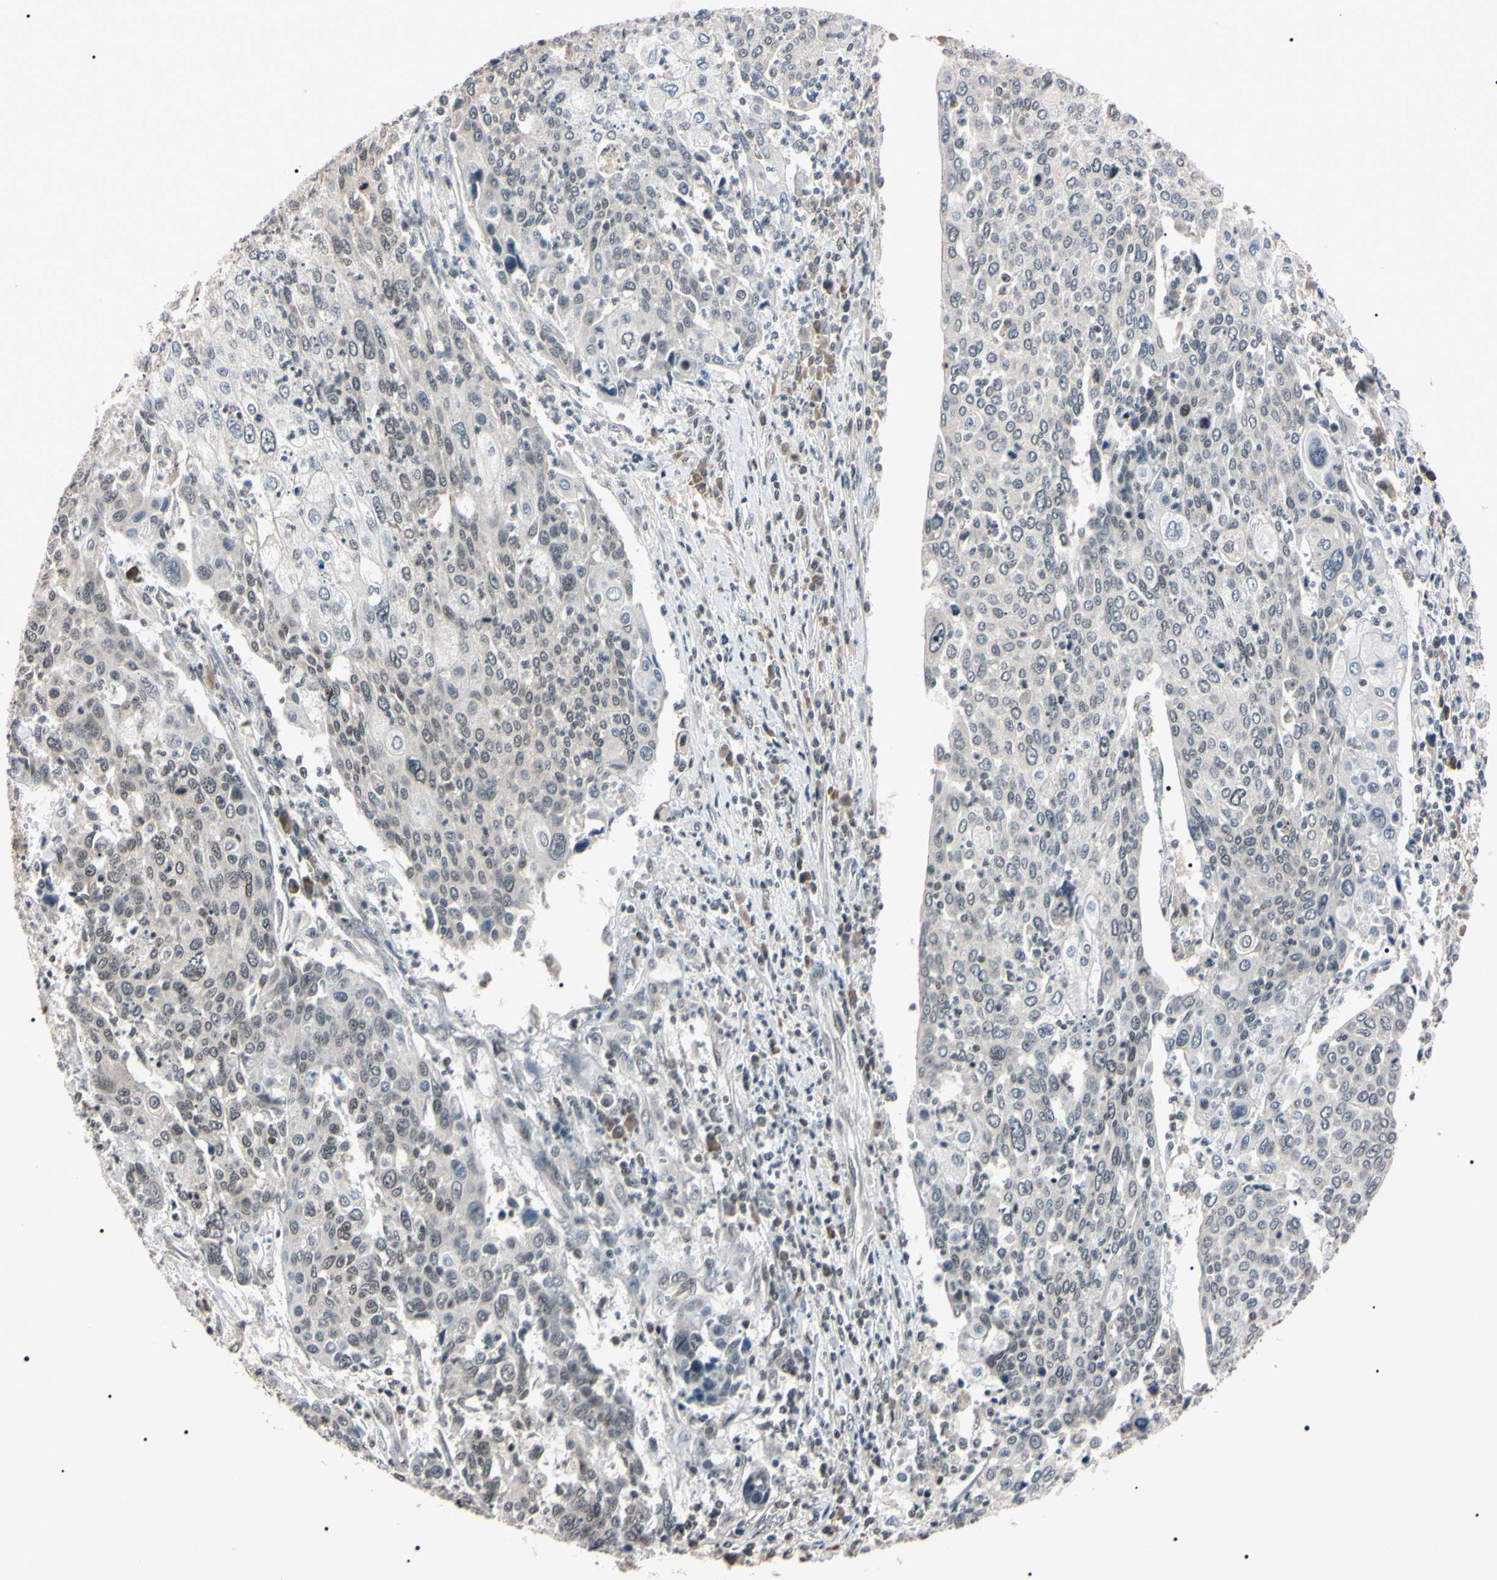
{"staining": {"intensity": "moderate", "quantity": "<25%", "location": "nuclear"}, "tissue": "cervical cancer", "cell_type": "Tumor cells", "image_type": "cancer", "snomed": [{"axis": "morphology", "description": "Squamous cell carcinoma, NOS"}, {"axis": "topography", "description": "Cervix"}], "caption": "Immunohistochemical staining of cervical squamous cell carcinoma exhibits moderate nuclear protein expression in approximately <25% of tumor cells.", "gene": "YY1", "patient": {"sex": "female", "age": 40}}